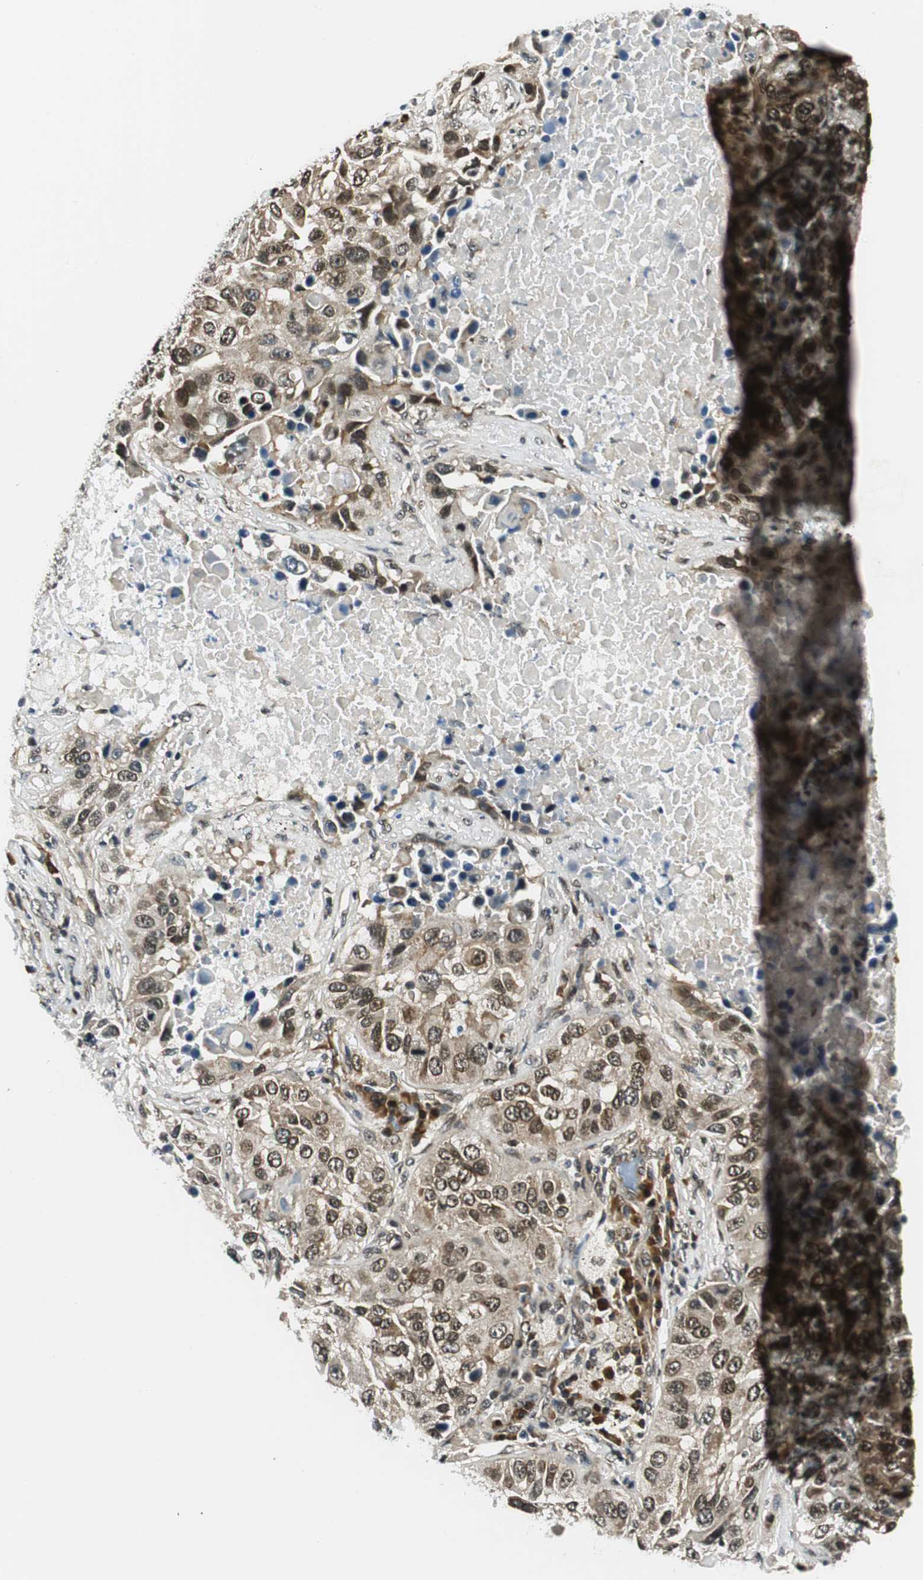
{"staining": {"intensity": "moderate", "quantity": ">75%", "location": "cytoplasmic/membranous,nuclear"}, "tissue": "lung cancer", "cell_type": "Tumor cells", "image_type": "cancer", "snomed": [{"axis": "morphology", "description": "Squamous cell carcinoma, NOS"}, {"axis": "topography", "description": "Lung"}], "caption": "The micrograph demonstrates staining of lung cancer (squamous cell carcinoma), revealing moderate cytoplasmic/membranous and nuclear protein staining (brown color) within tumor cells. (brown staining indicates protein expression, while blue staining denotes nuclei).", "gene": "RING1", "patient": {"sex": "male", "age": 57}}